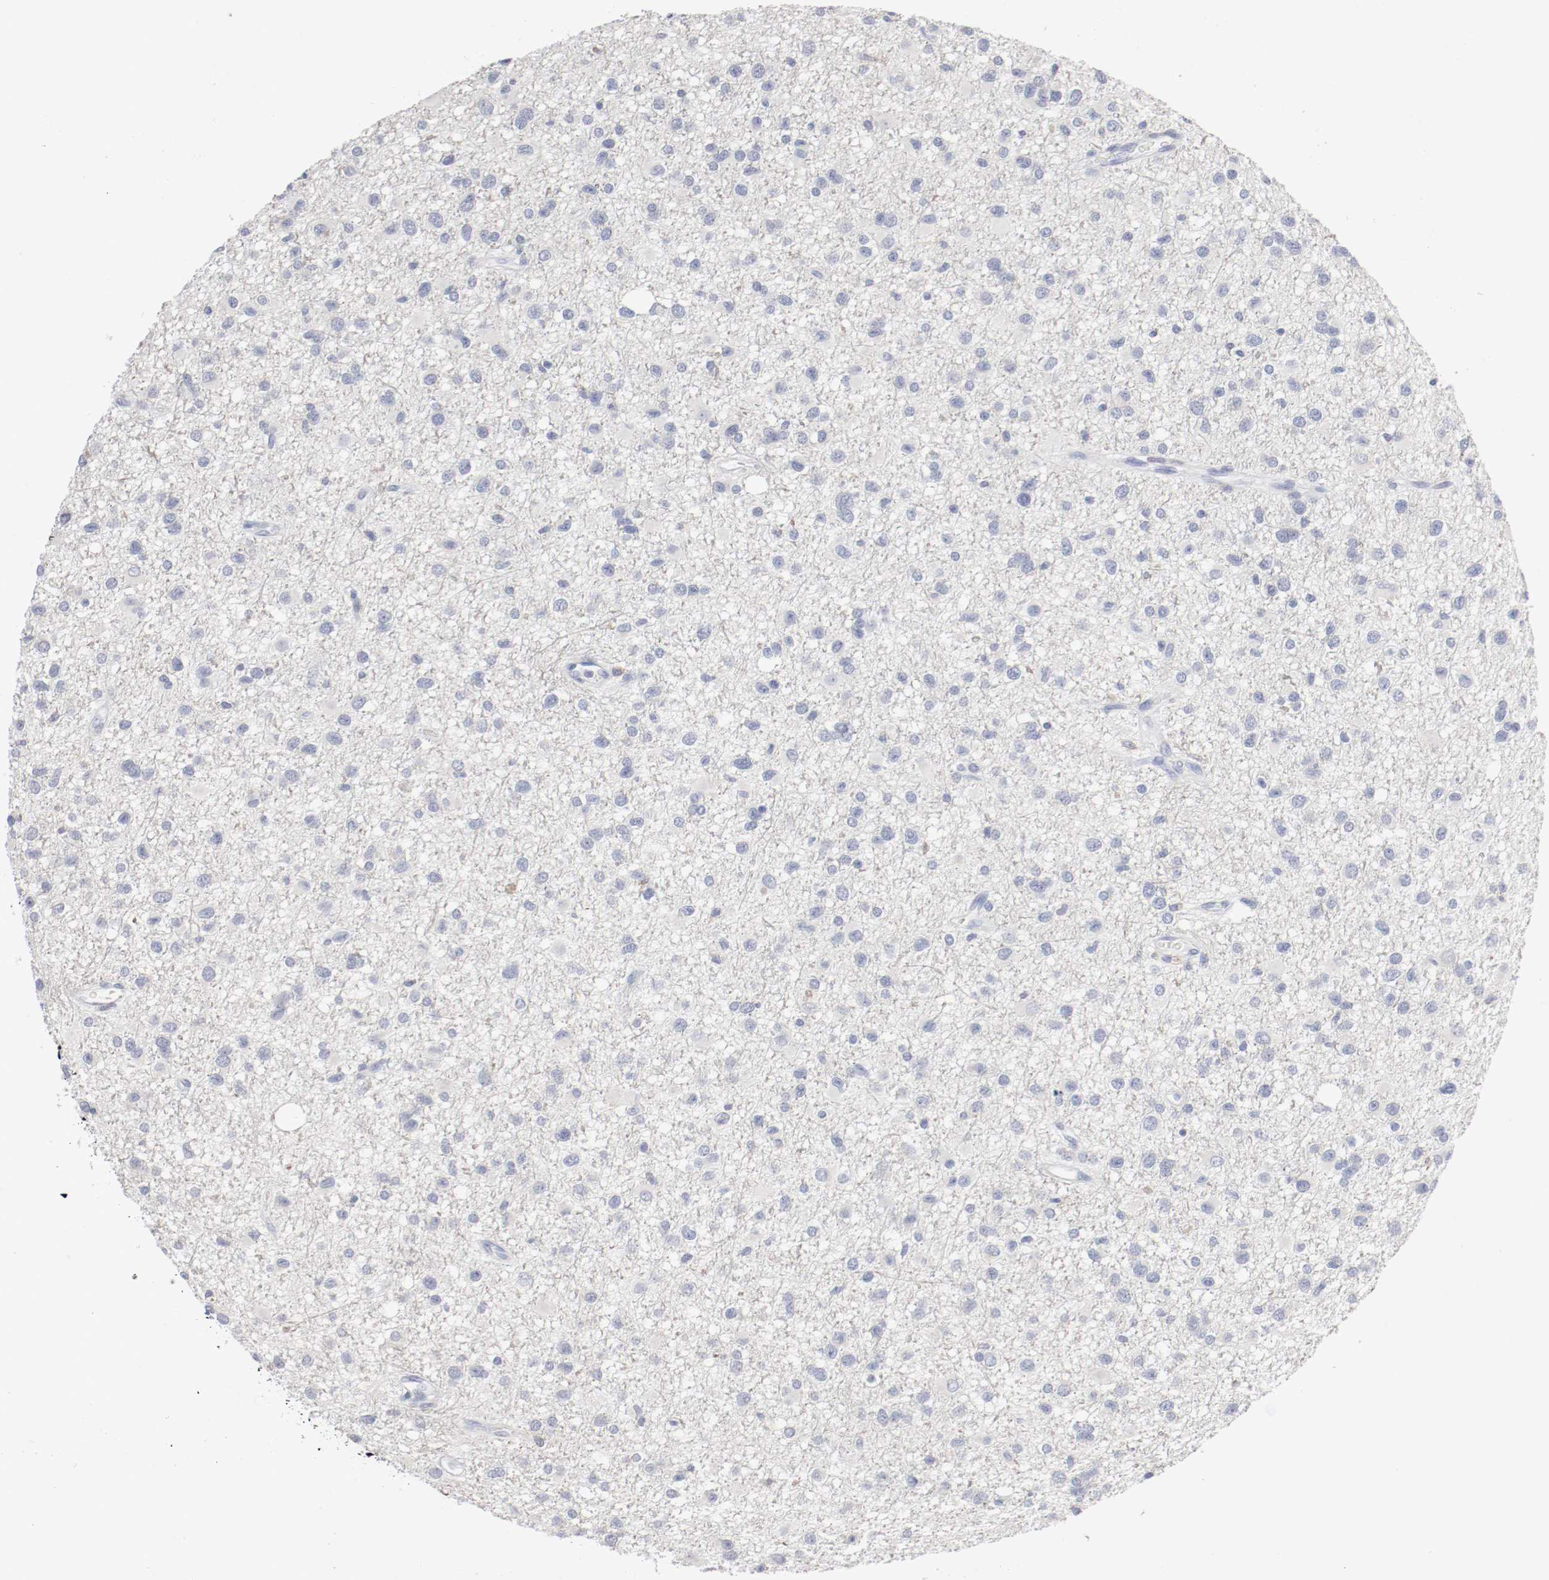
{"staining": {"intensity": "negative", "quantity": "none", "location": "none"}, "tissue": "glioma", "cell_type": "Tumor cells", "image_type": "cancer", "snomed": [{"axis": "morphology", "description": "Glioma, malignant, Low grade"}, {"axis": "topography", "description": "Brain"}], "caption": "This photomicrograph is of glioma stained with immunohistochemistry (IHC) to label a protein in brown with the nuclei are counter-stained blue. There is no staining in tumor cells. Nuclei are stained in blue.", "gene": "FGFBP1", "patient": {"sex": "male", "age": 42}}